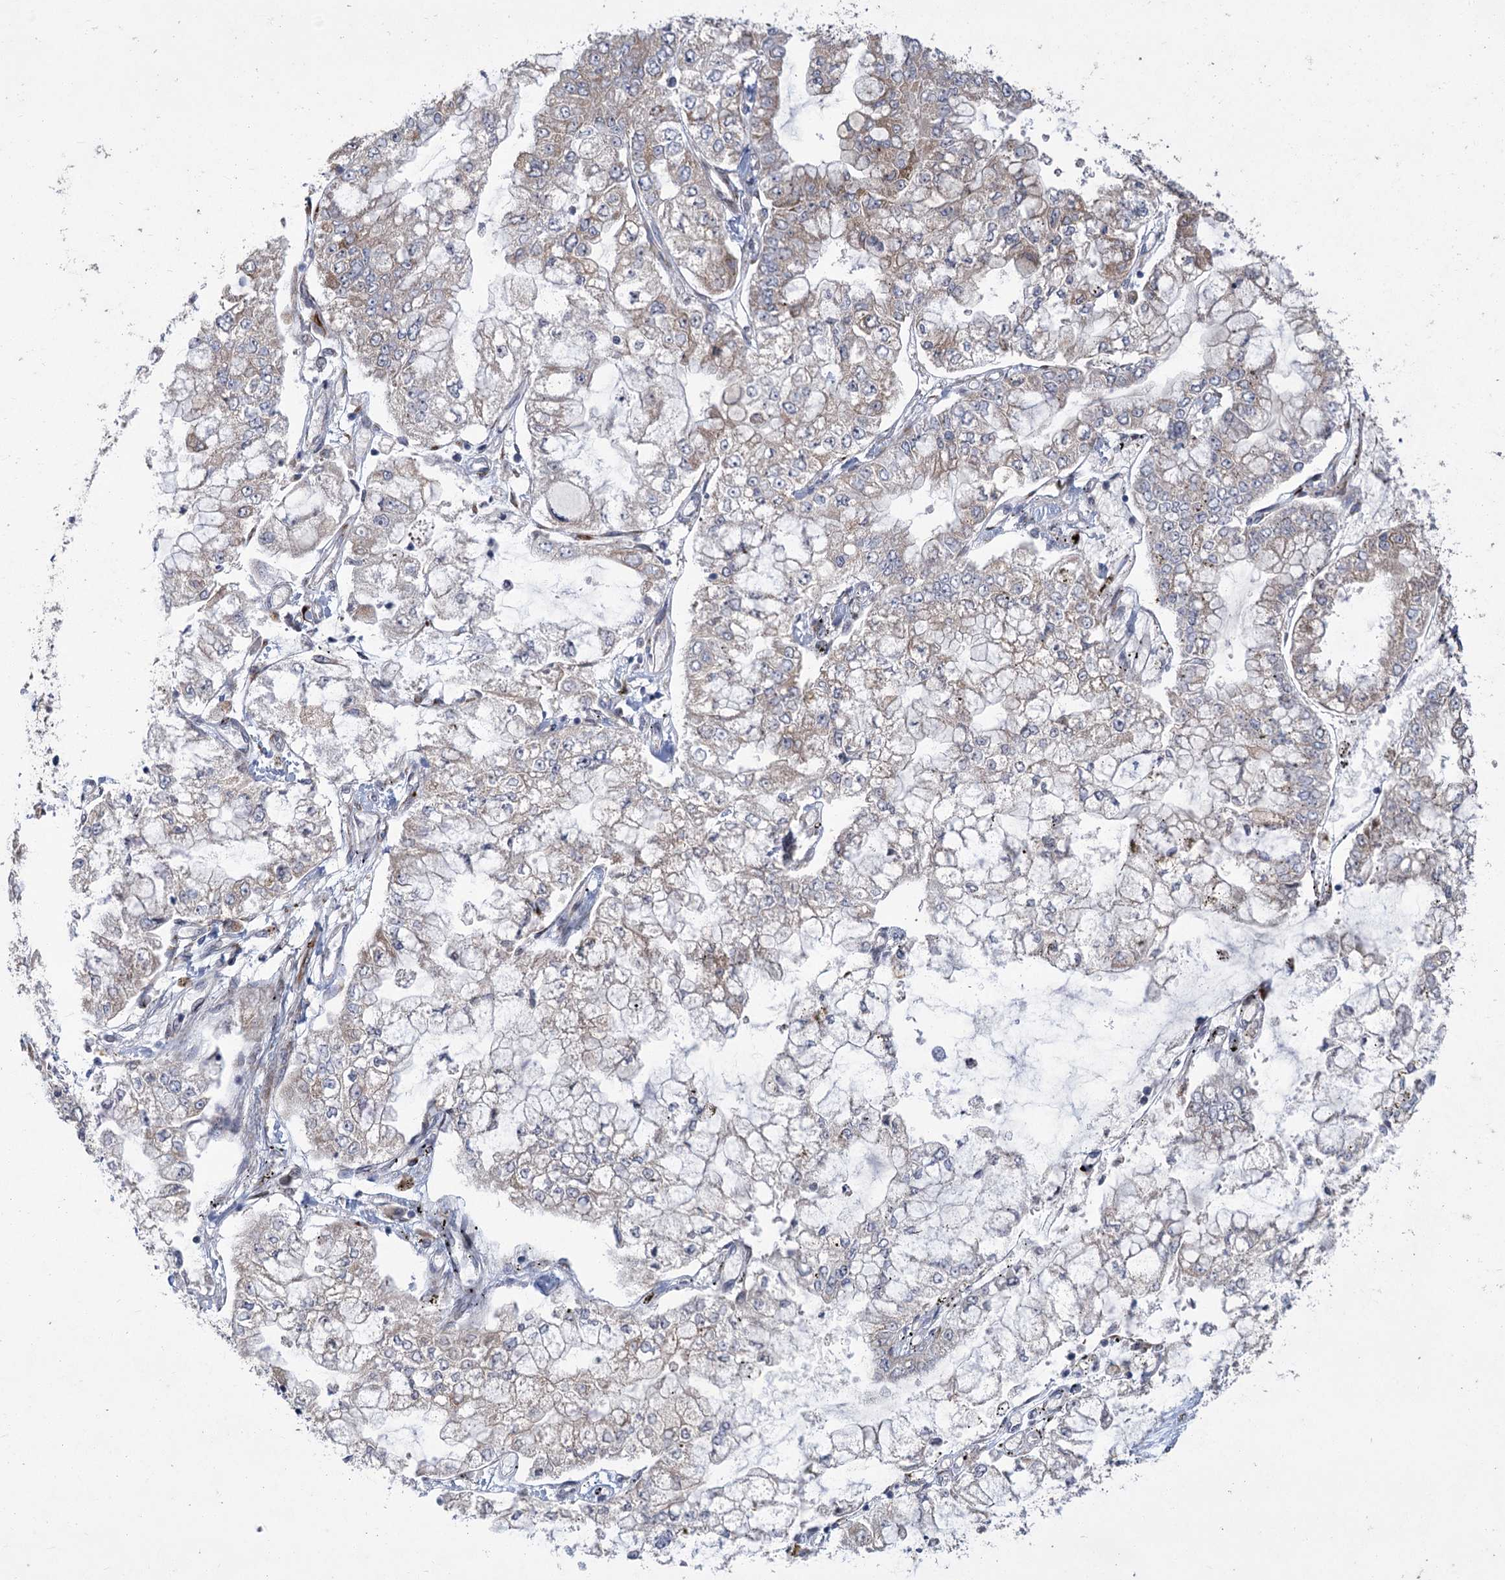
{"staining": {"intensity": "weak", "quantity": "<25%", "location": "cytoplasmic/membranous"}, "tissue": "stomach cancer", "cell_type": "Tumor cells", "image_type": "cancer", "snomed": [{"axis": "morphology", "description": "Adenocarcinoma, NOS"}, {"axis": "topography", "description": "Stomach"}], "caption": "Micrograph shows no significant protein positivity in tumor cells of stomach cancer.", "gene": "GCNT4", "patient": {"sex": "male", "age": 76}}